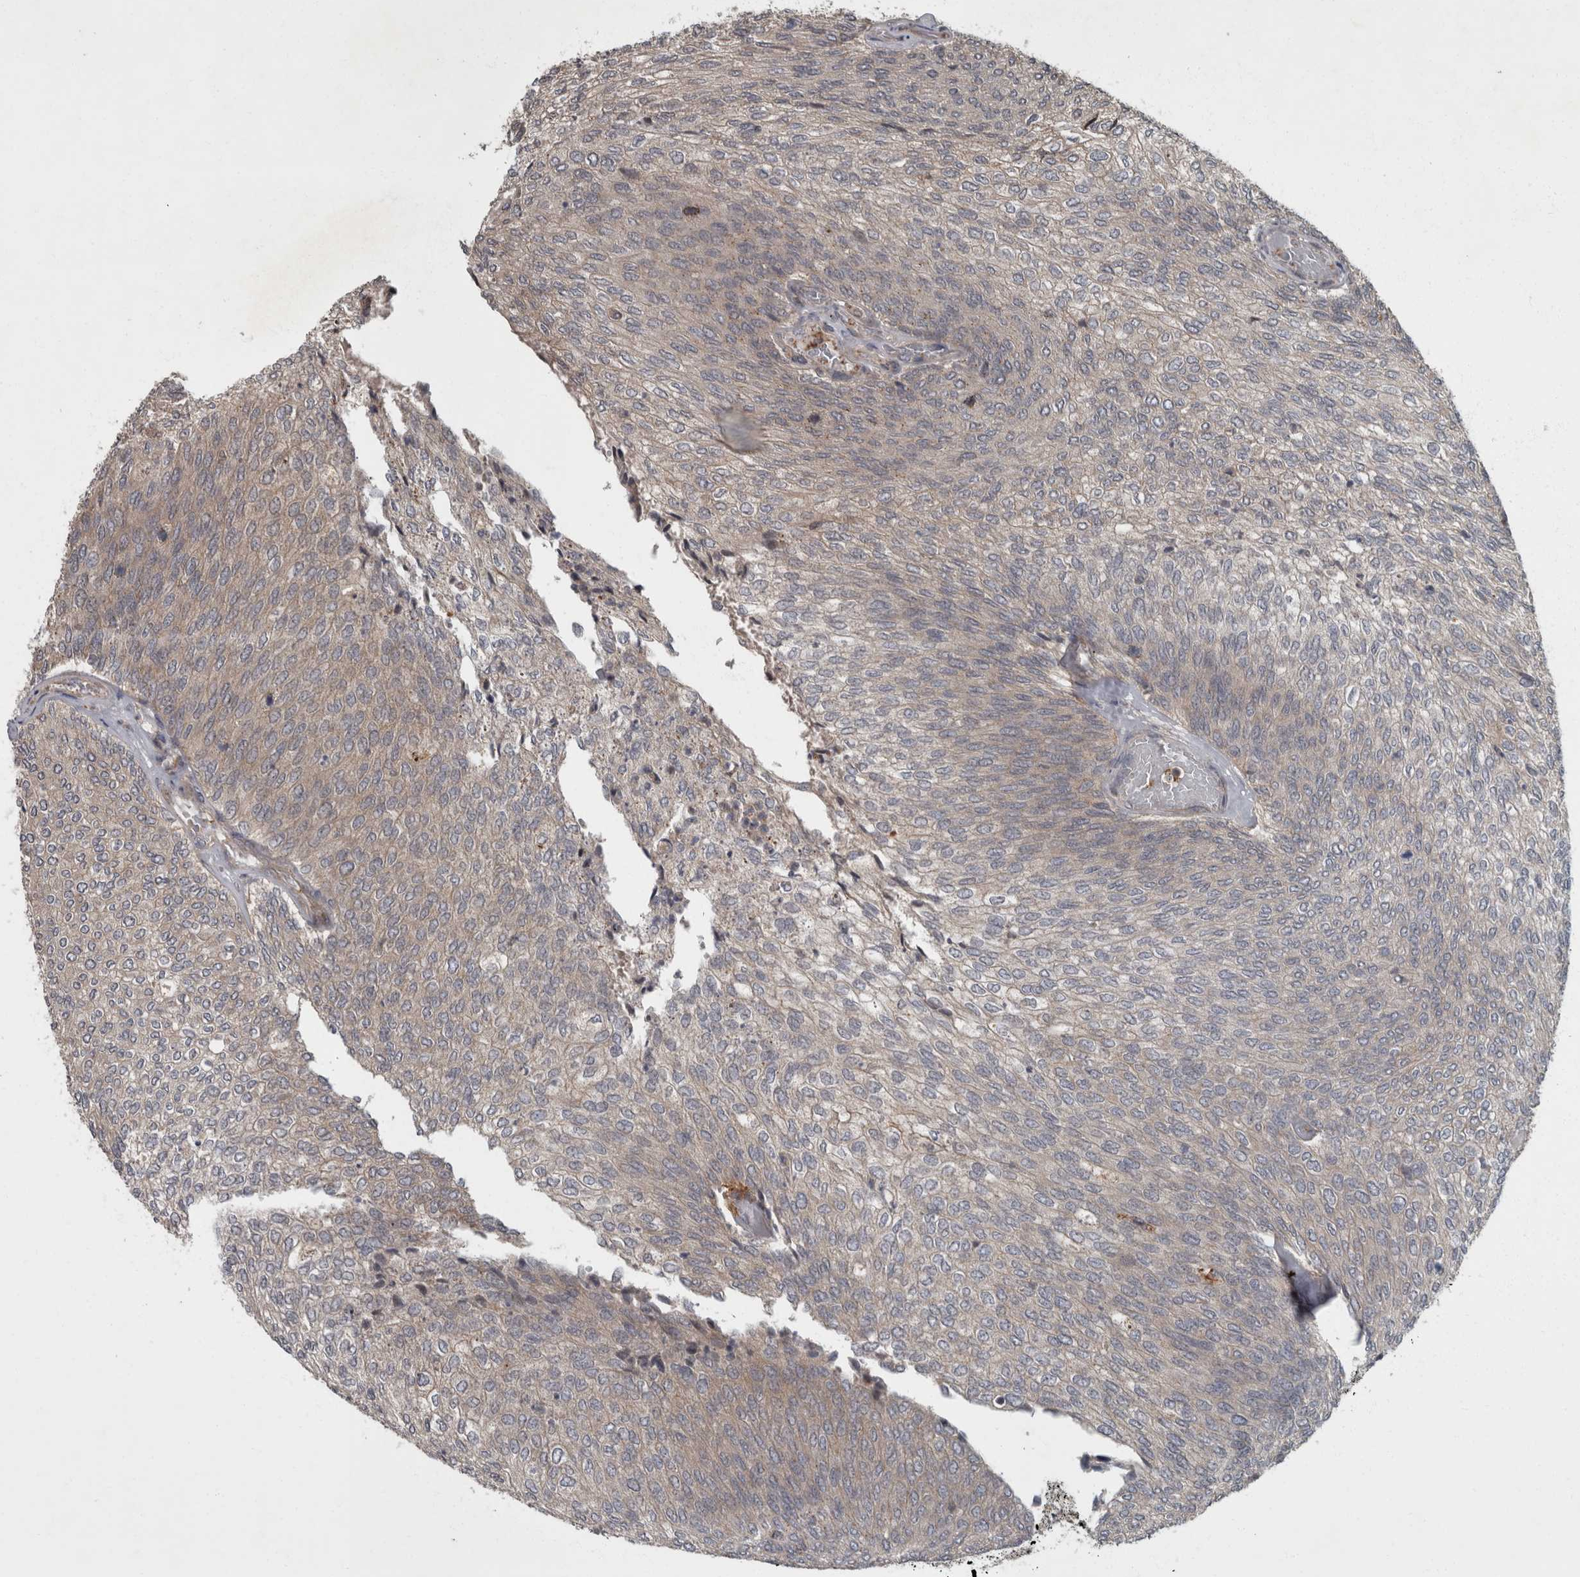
{"staining": {"intensity": "weak", "quantity": "25%-75%", "location": "cytoplasmic/membranous"}, "tissue": "urothelial cancer", "cell_type": "Tumor cells", "image_type": "cancer", "snomed": [{"axis": "morphology", "description": "Urothelial carcinoma, Low grade"}, {"axis": "topography", "description": "Urinary bladder"}], "caption": "Immunohistochemistry image of neoplastic tissue: urothelial cancer stained using immunohistochemistry shows low levels of weak protein expression localized specifically in the cytoplasmic/membranous of tumor cells, appearing as a cytoplasmic/membranous brown color.", "gene": "VEGFD", "patient": {"sex": "female", "age": 79}}